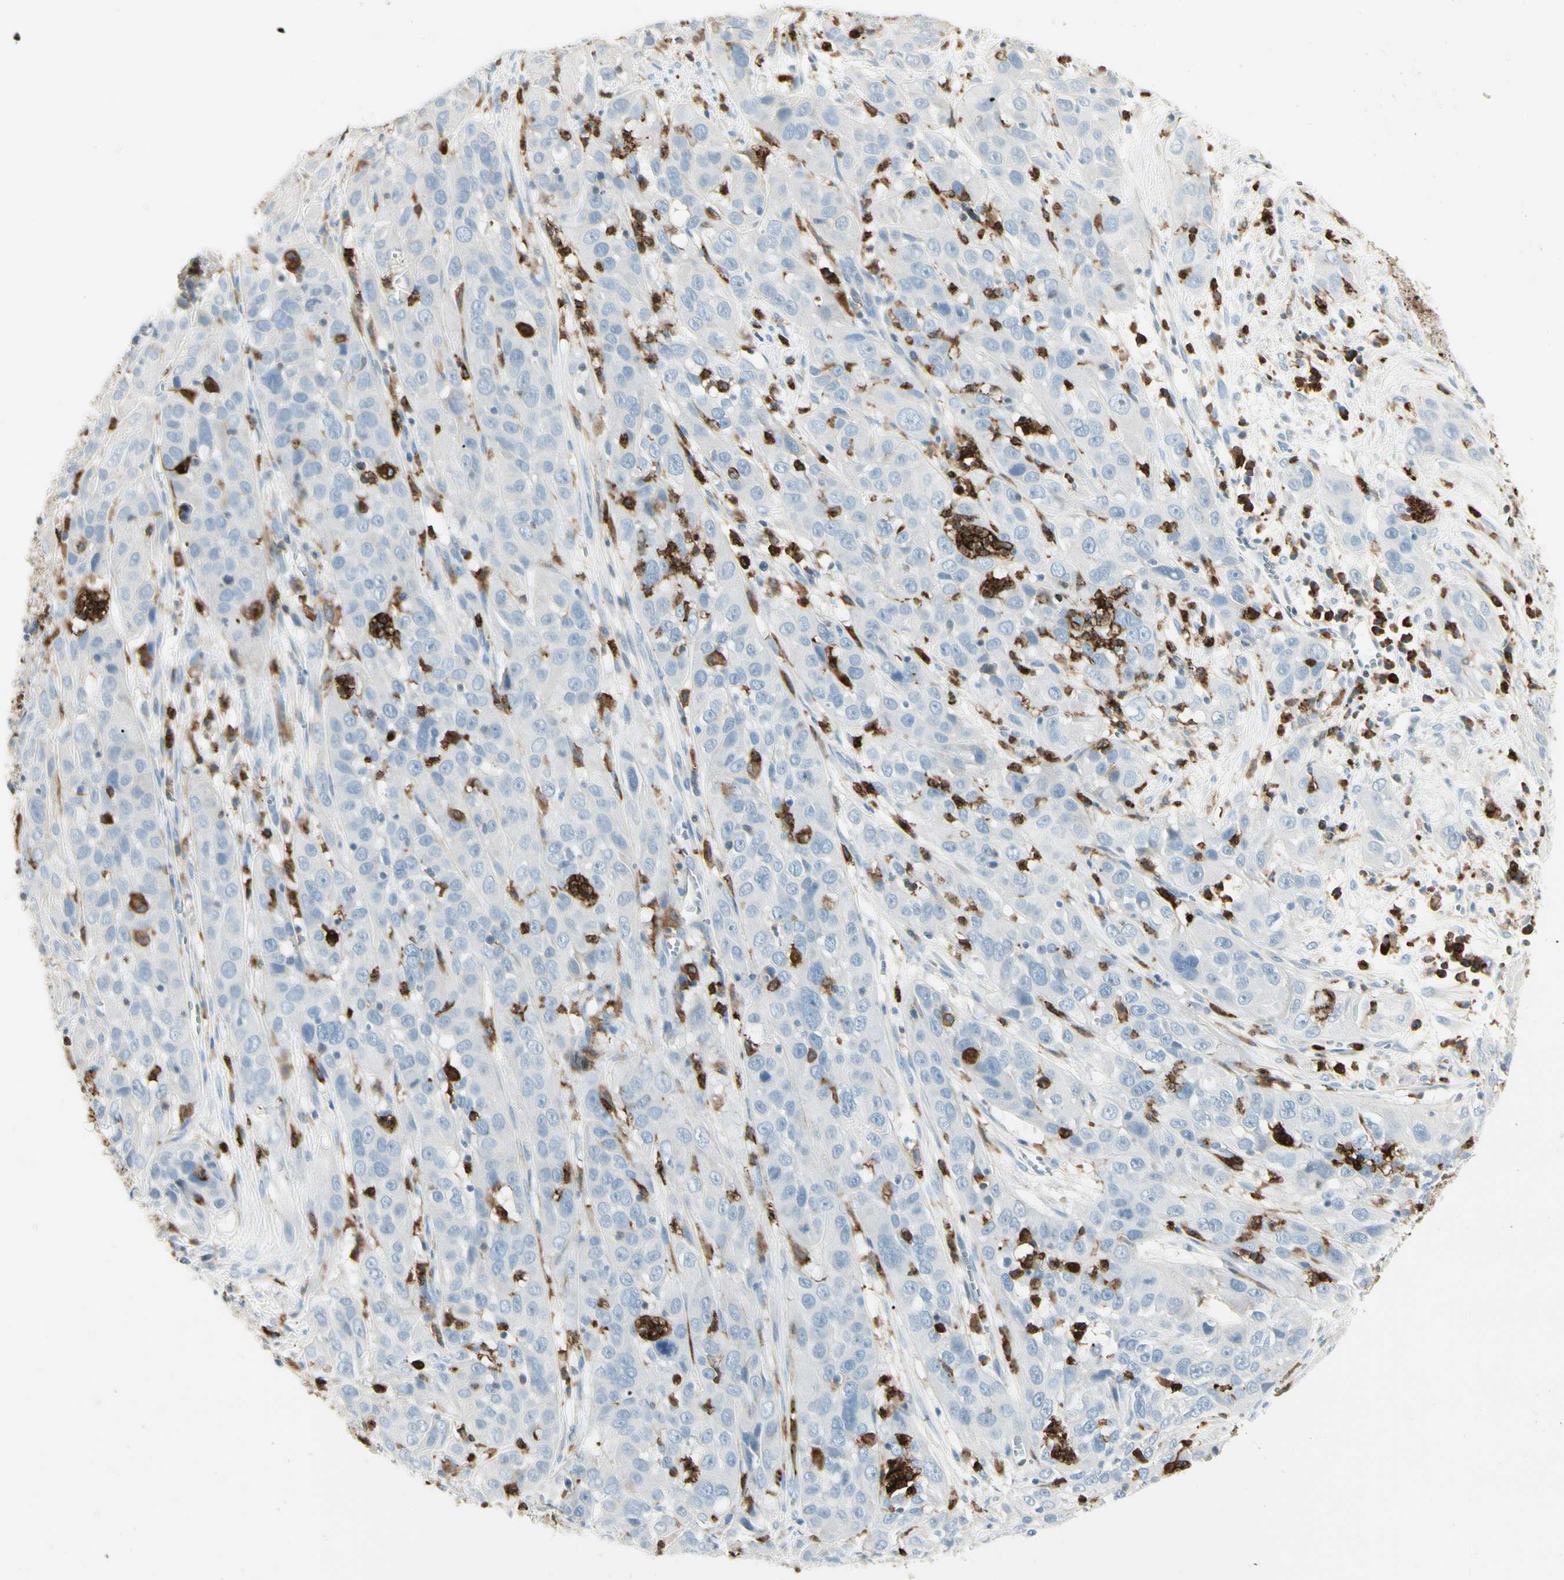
{"staining": {"intensity": "negative", "quantity": "none", "location": "none"}, "tissue": "cervical cancer", "cell_type": "Tumor cells", "image_type": "cancer", "snomed": [{"axis": "morphology", "description": "Squamous cell carcinoma, NOS"}, {"axis": "topography", "description": "Cervix"}], "caption": "High magnification brightfield microscopy of cervical cancer (squamous cell carcinoma) stained with DAB (brown) and counterstained with hematoxylin (blue): tumor cells show no significant positivity. Brightfield microscopy of IHC stained with DAB (3,3'-diaminobenzidine) (brown) and hematoxylin (blue), captured at high magnification.", "gene": "ITGB2", "patient": {"sex": "female", "age": 32}}